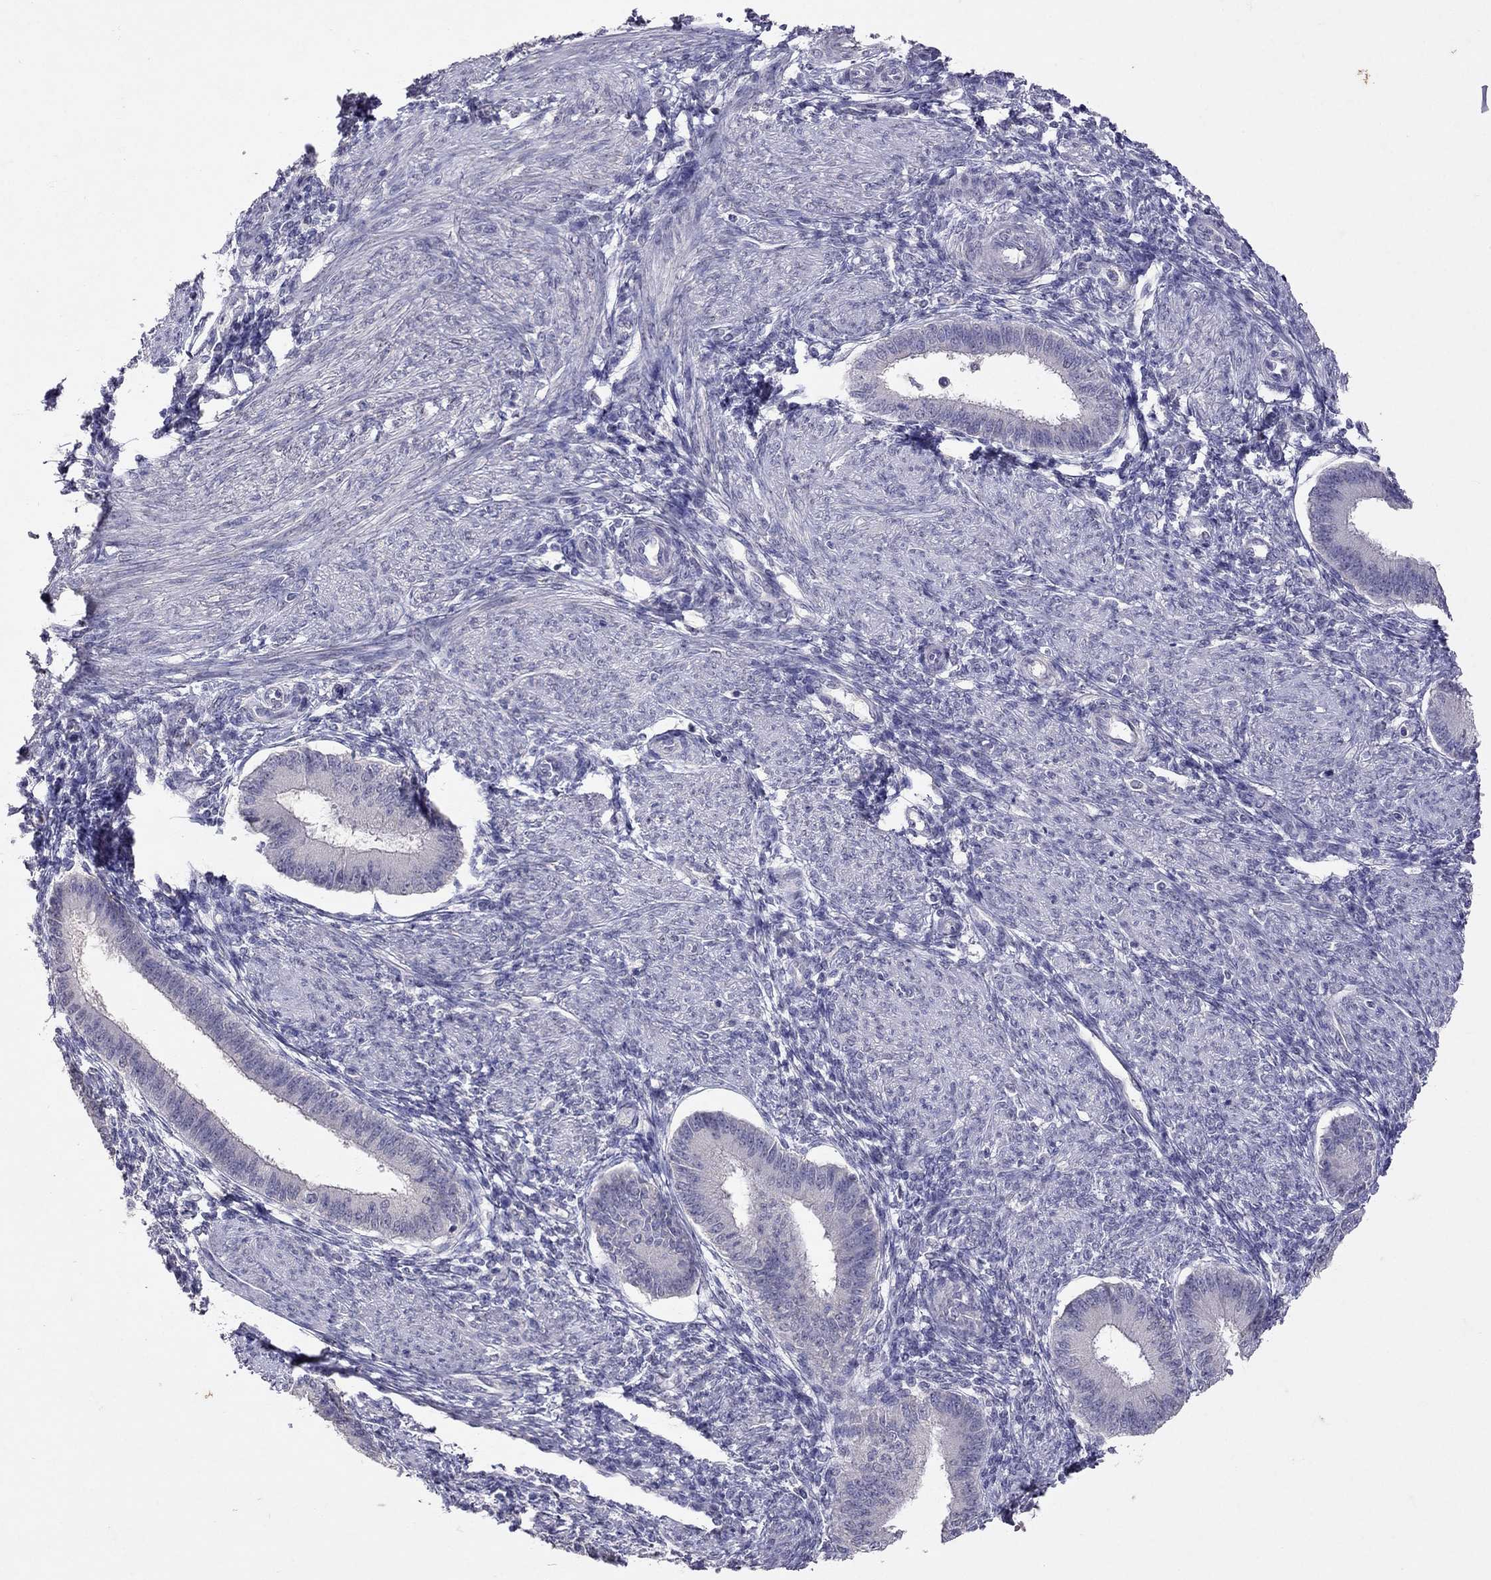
{"staining": {"intensity": "negative", "quantity": "none", "location": "none"}, "tissue": "endometrium", "cell_type": "Cells in endometrial stroma", "image_type": "normal", "snomed": [{"axis": "morphology", "description": "Normal tissue, NOS"}, {"axis": "topography", "description": "Endometrium"}], "caption": "A high-resolution photomicrograph shows immunohistochemistry (IHC) staining of benign endometrium, which shows no significant expression in cells in endometrial stroma.", "gene": "FST", "patient": {"sex": "female", "age": 39}}